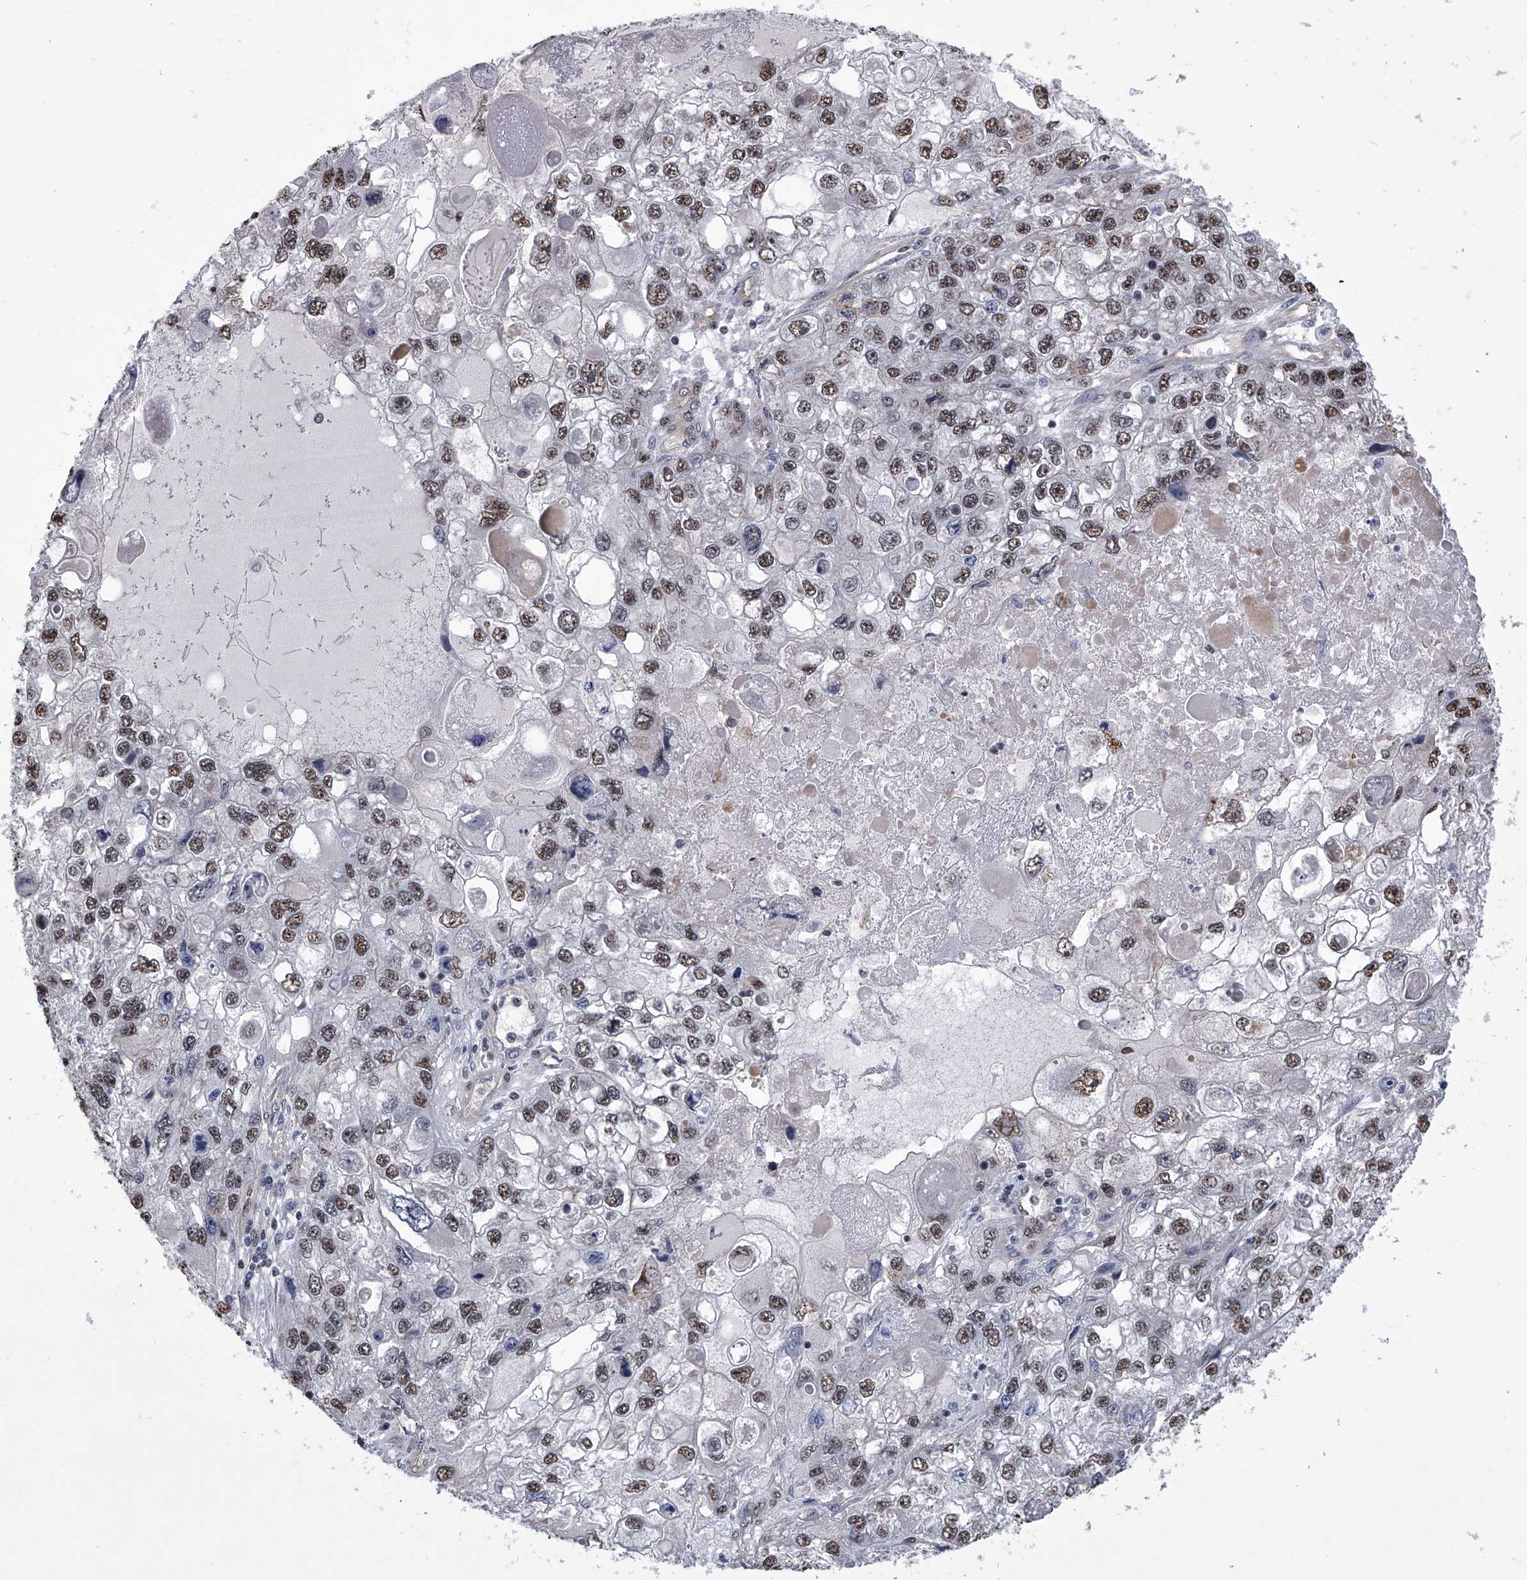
{"staining": {"intensity": "moderate", "quantity": ">75%", "location": "nuclear"}, "tissue": "endometrial cancer", "cell_type": "Tumor cells", "image_type": "cancer", "snomed": [{"axis": "morphology", "description": "Adenocarcinoma, NOS"}, {"axis": "topography", "description": "Endometrium"}], "caption": "This micrograph displays immunohistochemistry (IHC) staining of endometrial cancer (adenocarcinoma), with medium moderate nuclear positivity in about >75% of tumor cells.", "gene": "ZNF76", "patient": {"sex": "female", "age": 49}}